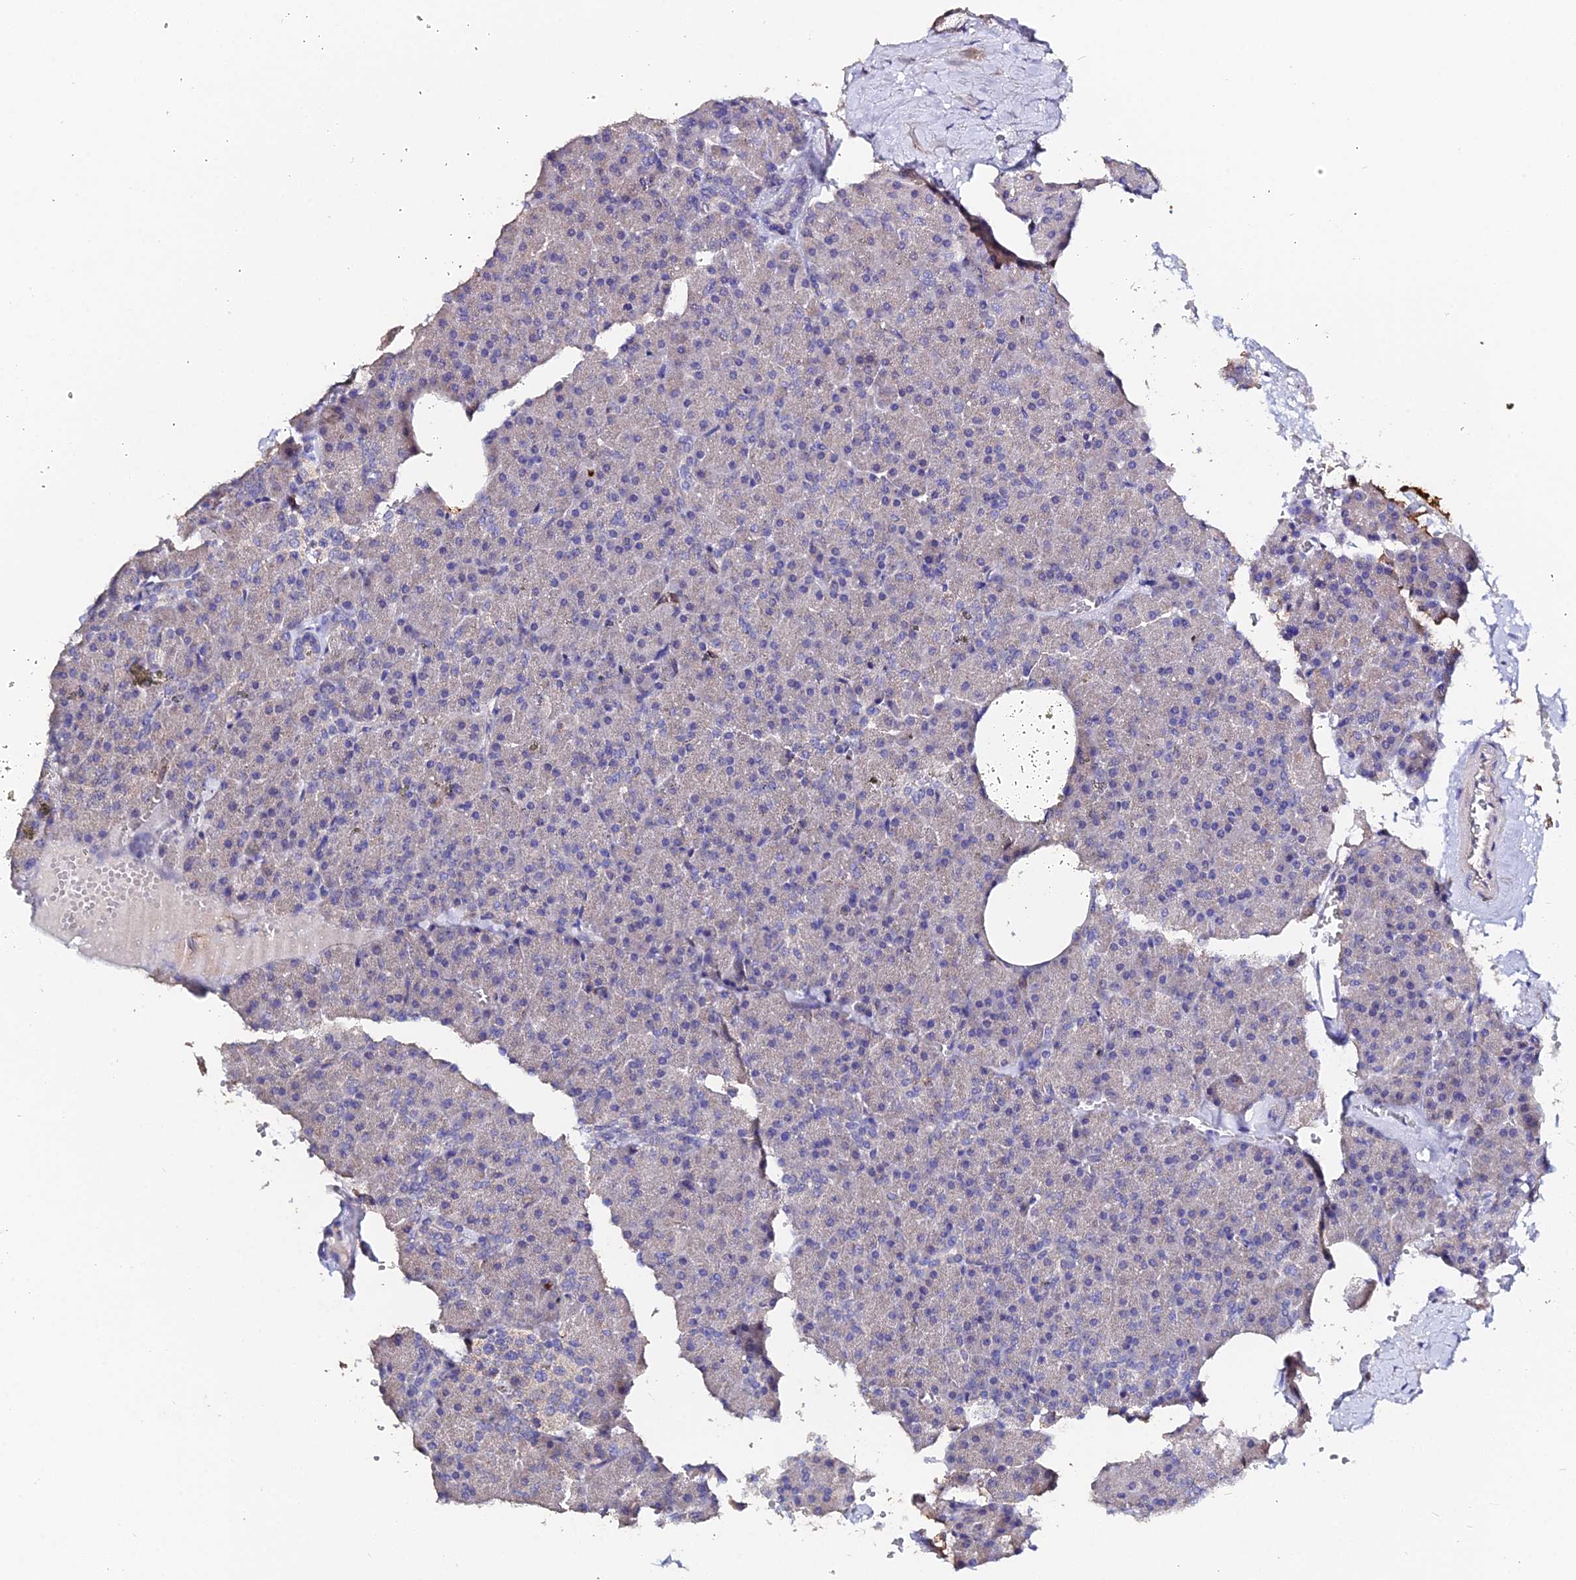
{"staining": {"intensity": "negative", "quantity": "none", "location": "none"}, "tissue": "pancreas", "cell_type": "Exocrine glandular cells", "image_type": "normal", "snomed": [{"axis": "morphology", "description": "Normal tissue, NOS"}, {"axis": "morphology", "description": "Carcinoid, malignant, NOS"}, {"axis": "topography", "description": "Pancreas"}], "caption": "The IHC histopathology image has no significant expression in exocrine glandular cells of pancreas. Nuclei are stained in blue.", "gene": "ESM1", "patient": {"sex": "female", "age": 35}}